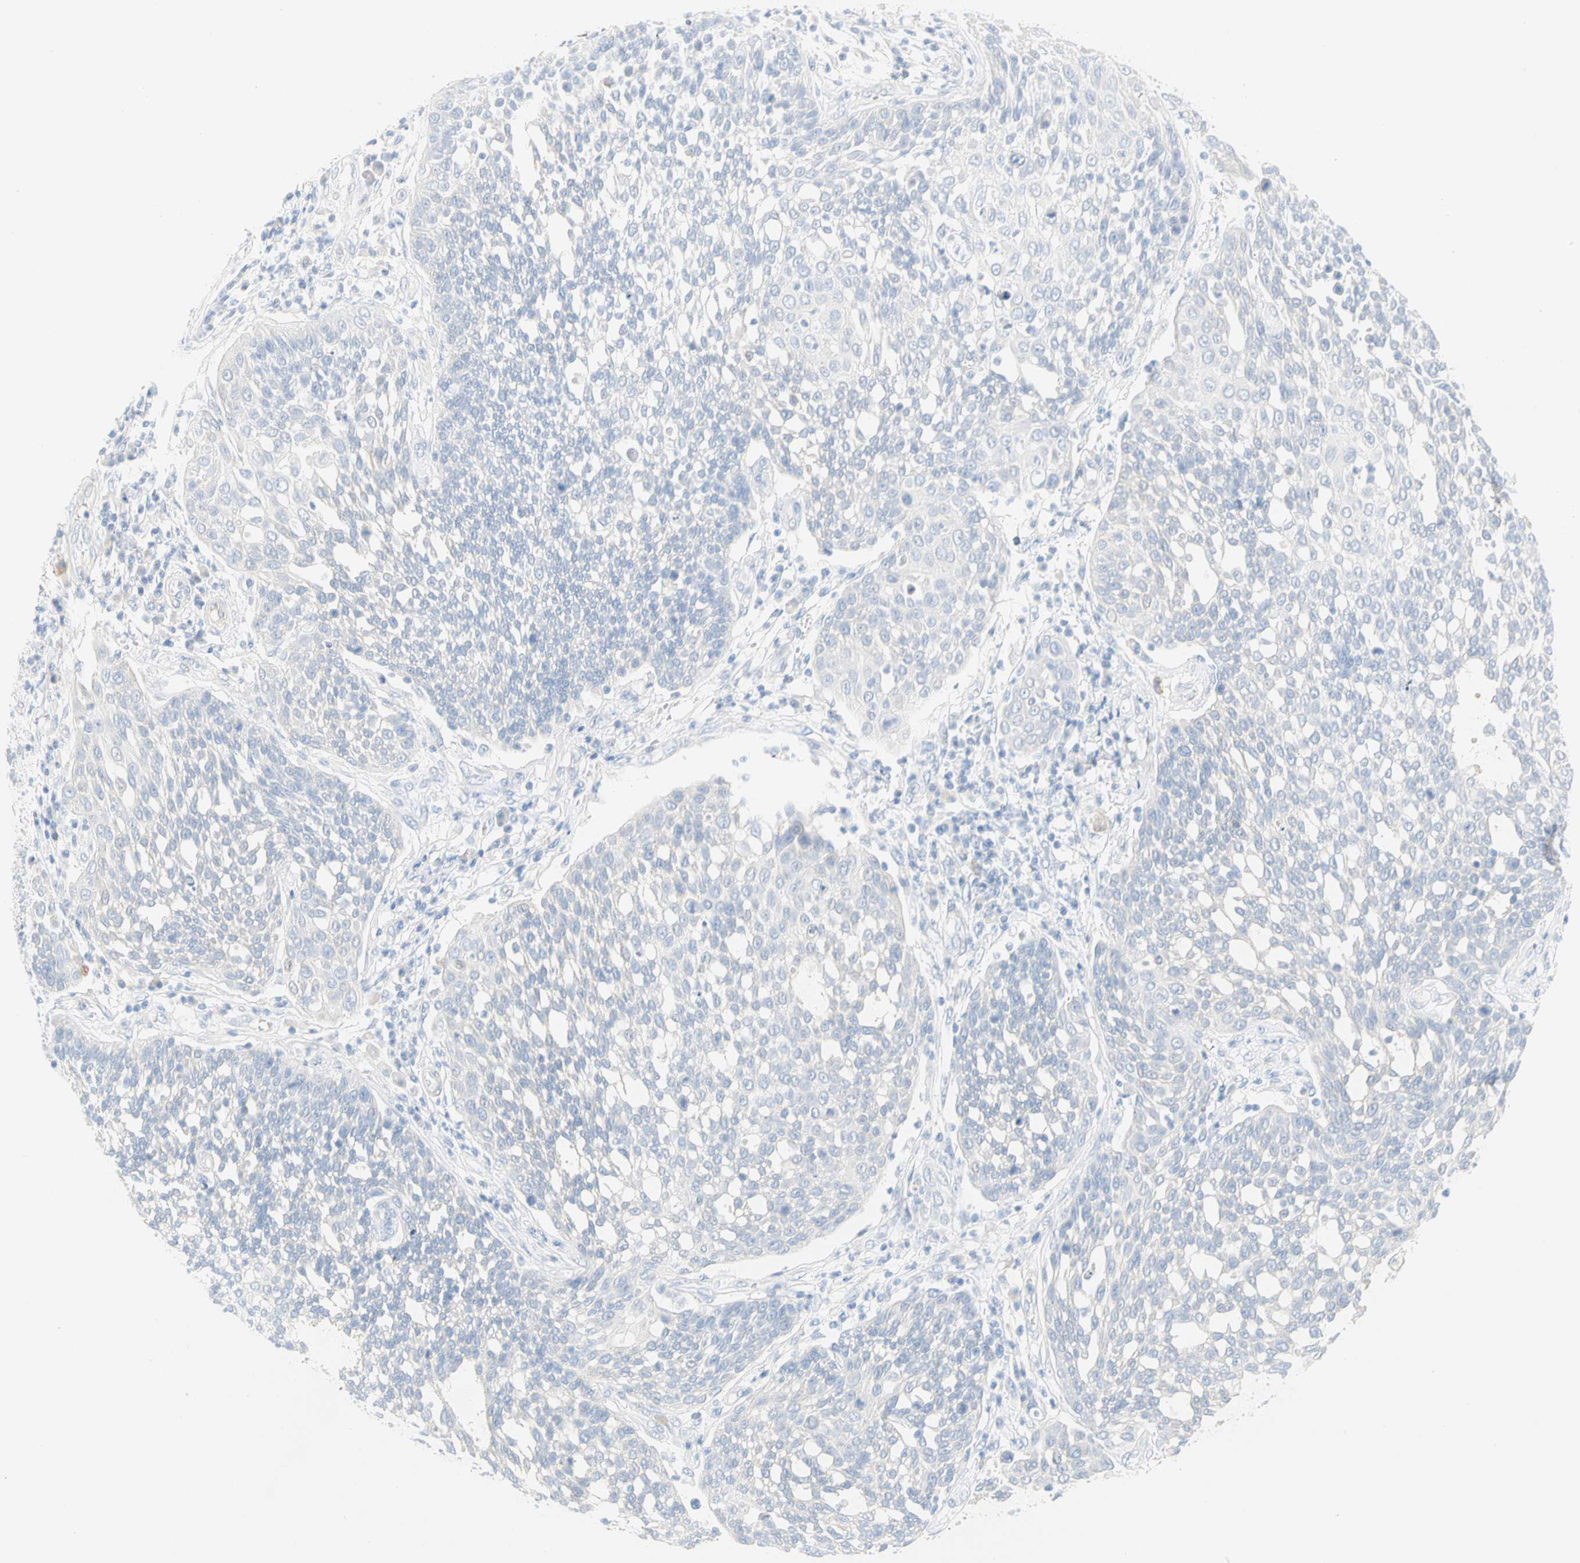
{"staining": {"intensity": "negative", "quantity": "none", "location": "none"}, "tissue": "cervical cancer", "cell_type": "Tumor cells", "image_type": "cancer", "snomed": [{"axis": "morphology", "description": "Squamous cell carcinoma, NOS"}, {"axis": "topography", "description": "Cervix"}], "caption": "Tumor cells are negative for protein expression in human cervical cancer (squamous cell carcinoma). Nuclei are stained in blue.", "gene": "SELENBP1", "patient": {"sex": "female", "age": 34}}